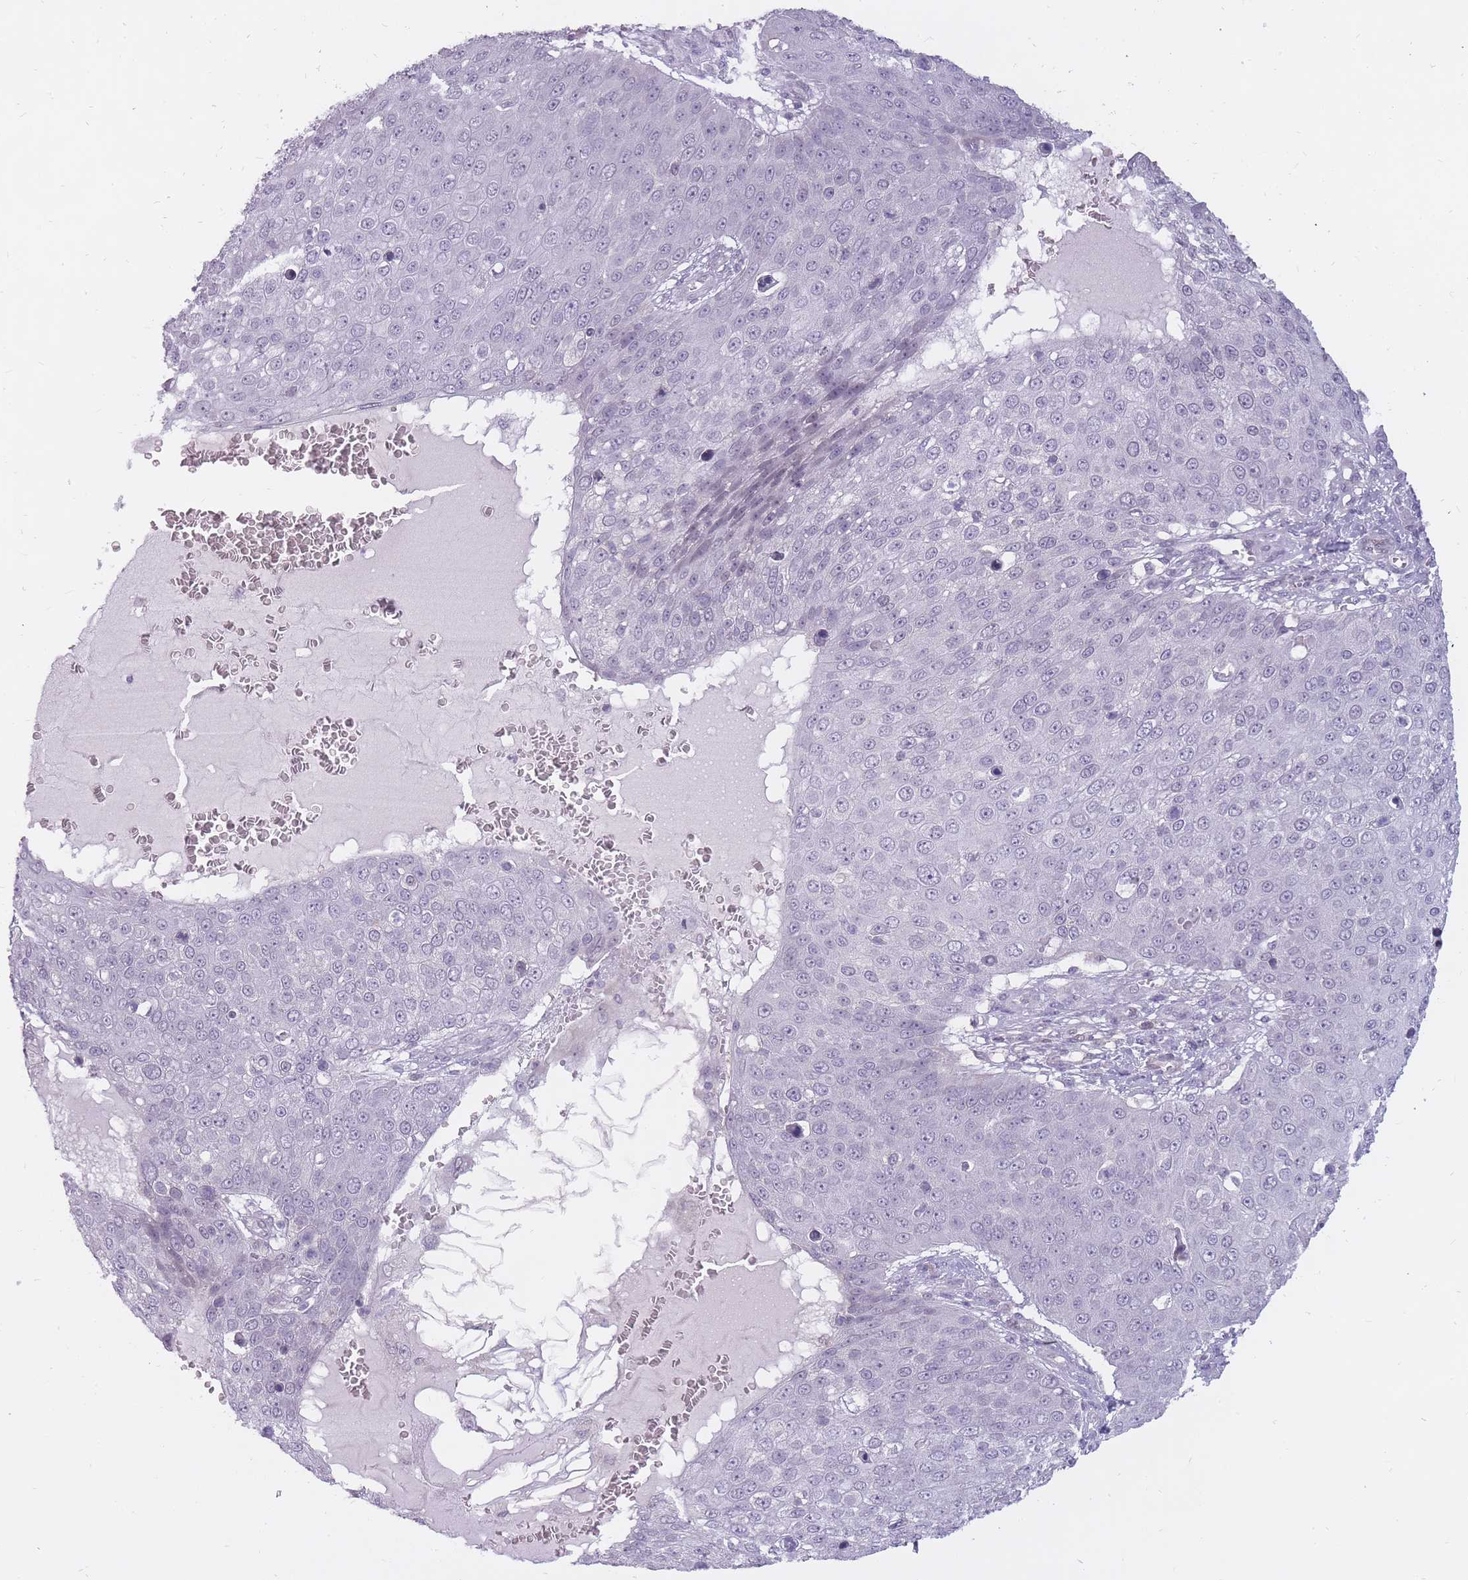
{"staining": {"intensity": "negative", "quantity": "none", "location": "none"}, "tissue": "skin cancer", "cell_type": "Tumor cells", "image_type": "cancer", "snomed": [{"axis": "morphology", "description": "Squamous cell carcinoma, NOS"}, {"axis": "topography", "description": "Skin"}], "caption": "A micrograph of skin cancer stained for a protein demonstrates no brown staining in tumor cells.", "gene": "POMZP3", "patient": {"sex": "male", "age": 71}}